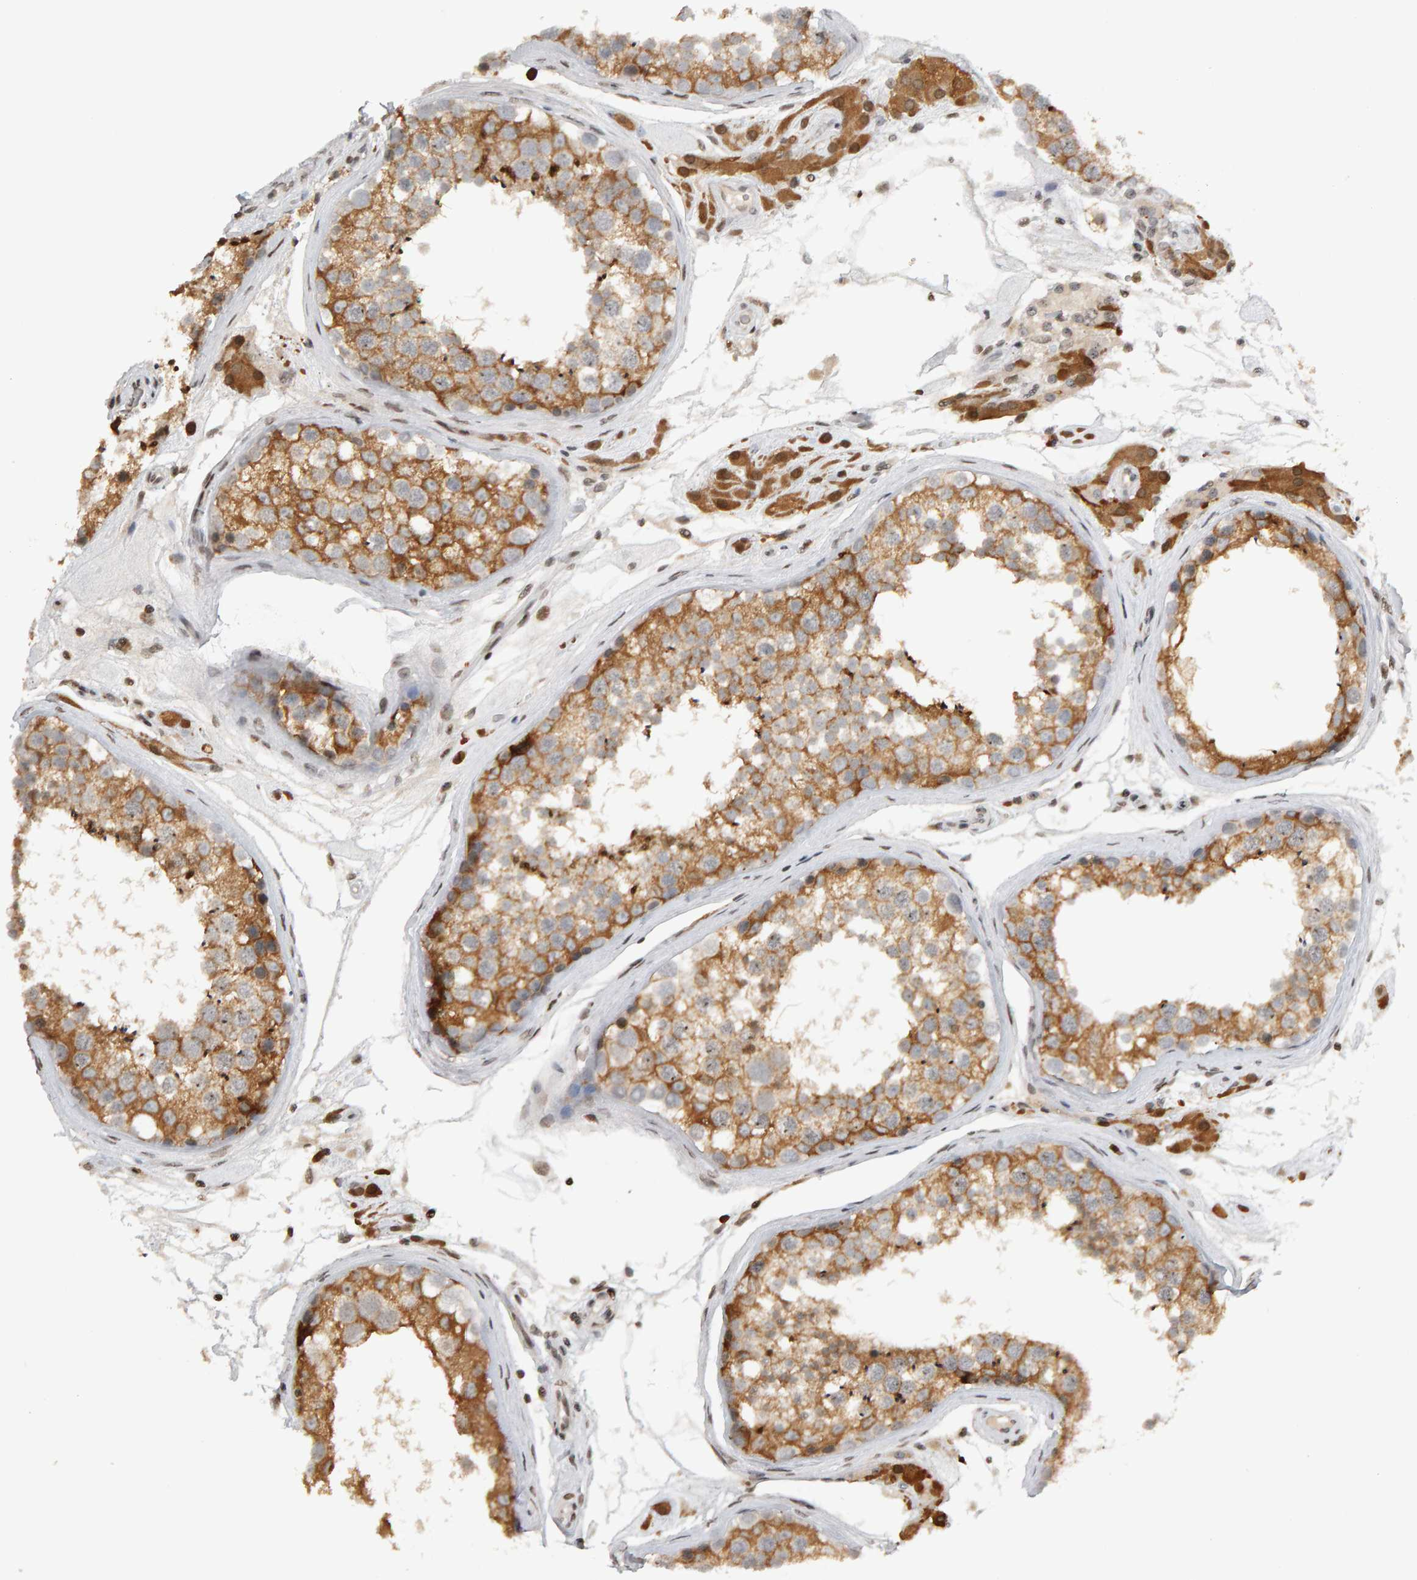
{"staining": {"intensity": "moderate", "quantity": ">75%", "location": "cytoplasmic/membranous"}, "tissue": "testis", "cell_type": "Cells in seminiferous ducts", "image_type": "normal", "snomed": [{"axis": "morphology", "description": "Normal tissue, NOS"}, {"axis": "topography", "description": "Testis"}], "caption": "Immunohistochemical staining of unremarkable testis reveals medium levels of moderate cytoplasmic/membranous staining in about >75% of cells in seminiferous ducts. (Stains: DAB in brown, nuclei in blue, Microscopy: brightfield microscopy at high magnification).", "gene": "TRAM1", "patient": {"sex": "male", "age": 46}}